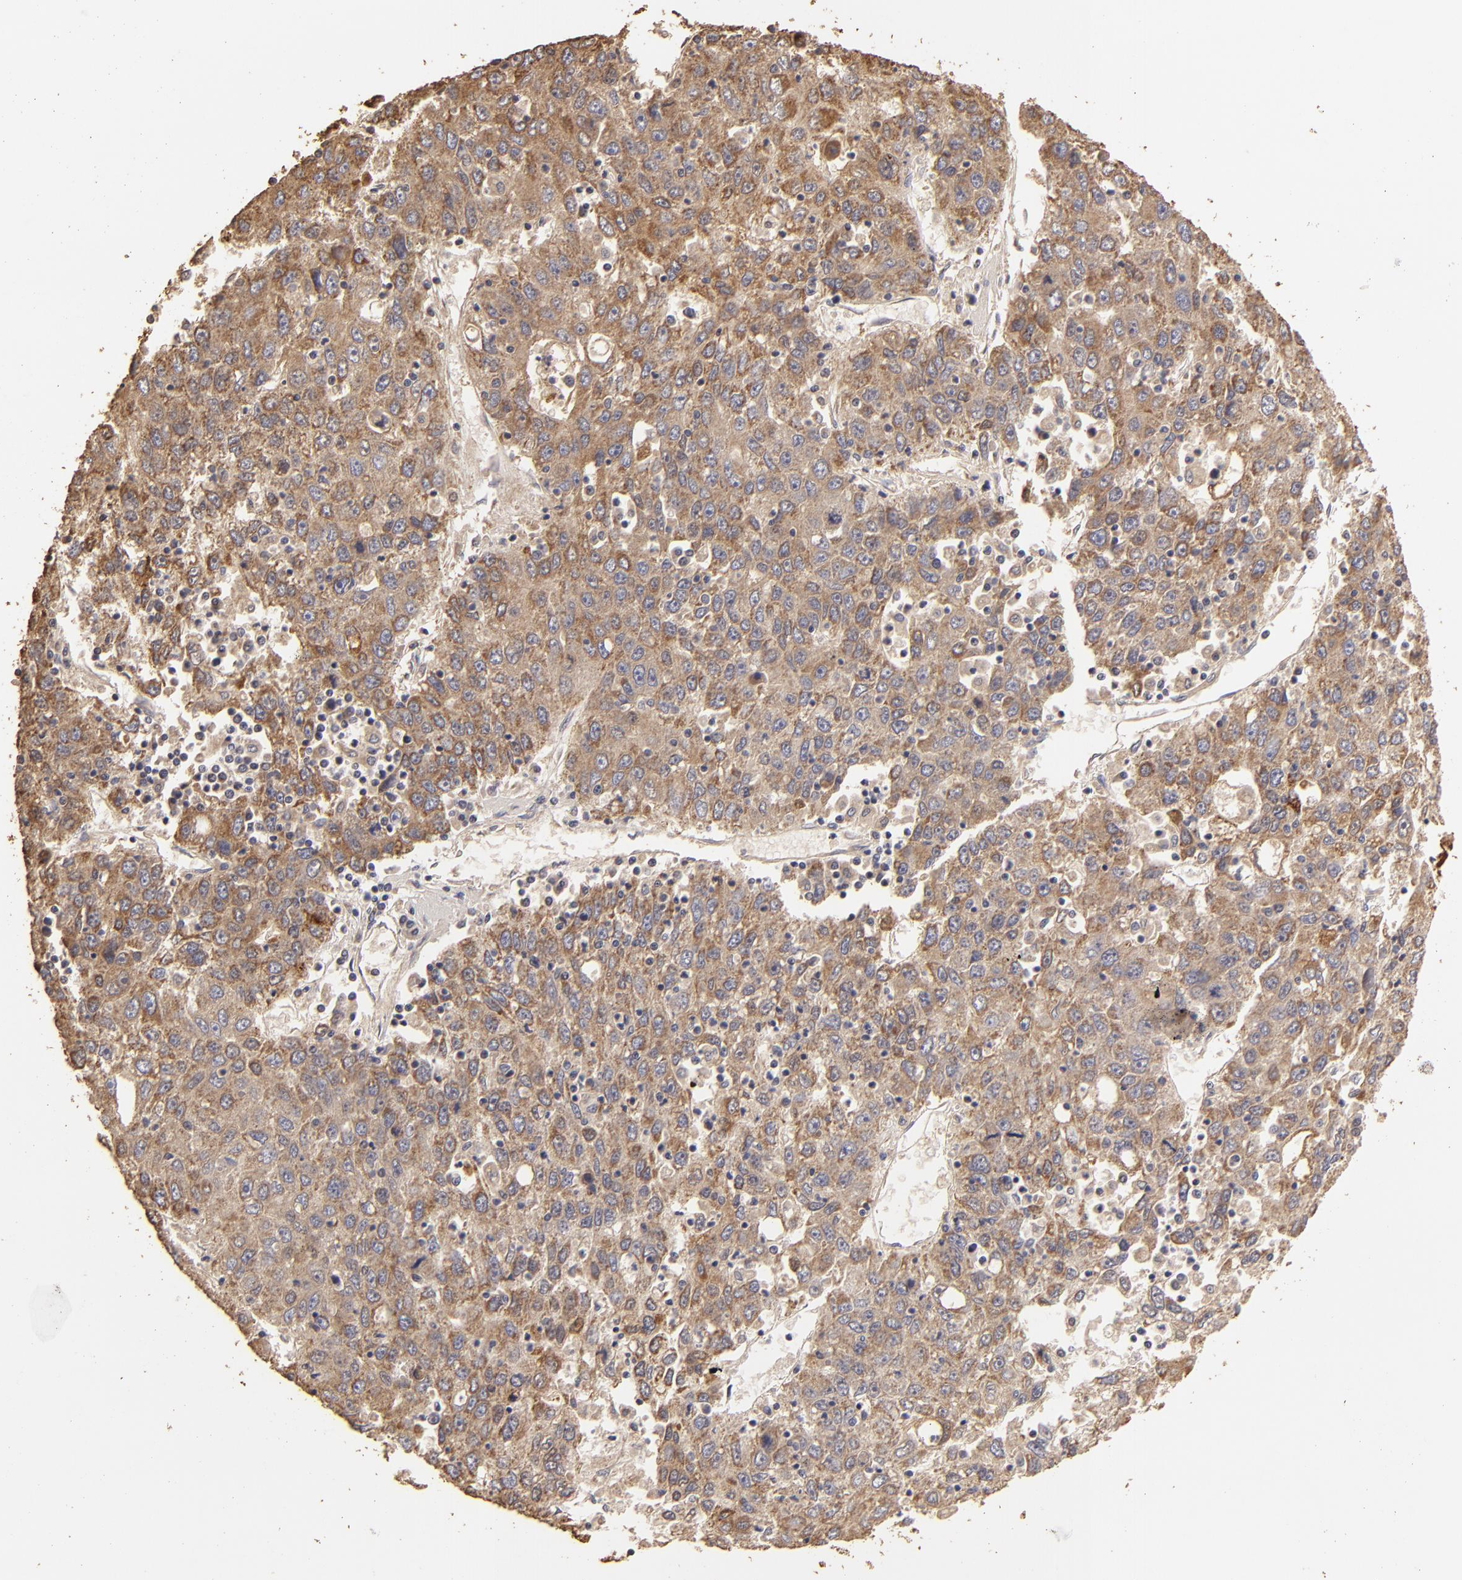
{"staining": {"intensity": "moderate", "quantity": ">75%", "location": "cytoplasmic/membranous"}, "tissue": "liver cancer", "cell_type": "Tumor cells", "image_type": "cancer", "snomed": [{"axis": "morphology", "description": "Carcinoma, Hepatocellular, NOS"}, {"axis": "topography", "description": "Liver"}], "caption": "This micrograph shows liver cancer (hepatocellular carcinoma) stained with IHC to label a protein in brown. The cytoplasmic/membranous of tumor cells show moderate positivity for the protein. Nuclei are counter-stained blue.", "gene": "CFB", "patient": {"sex": "male", "age": 49}}